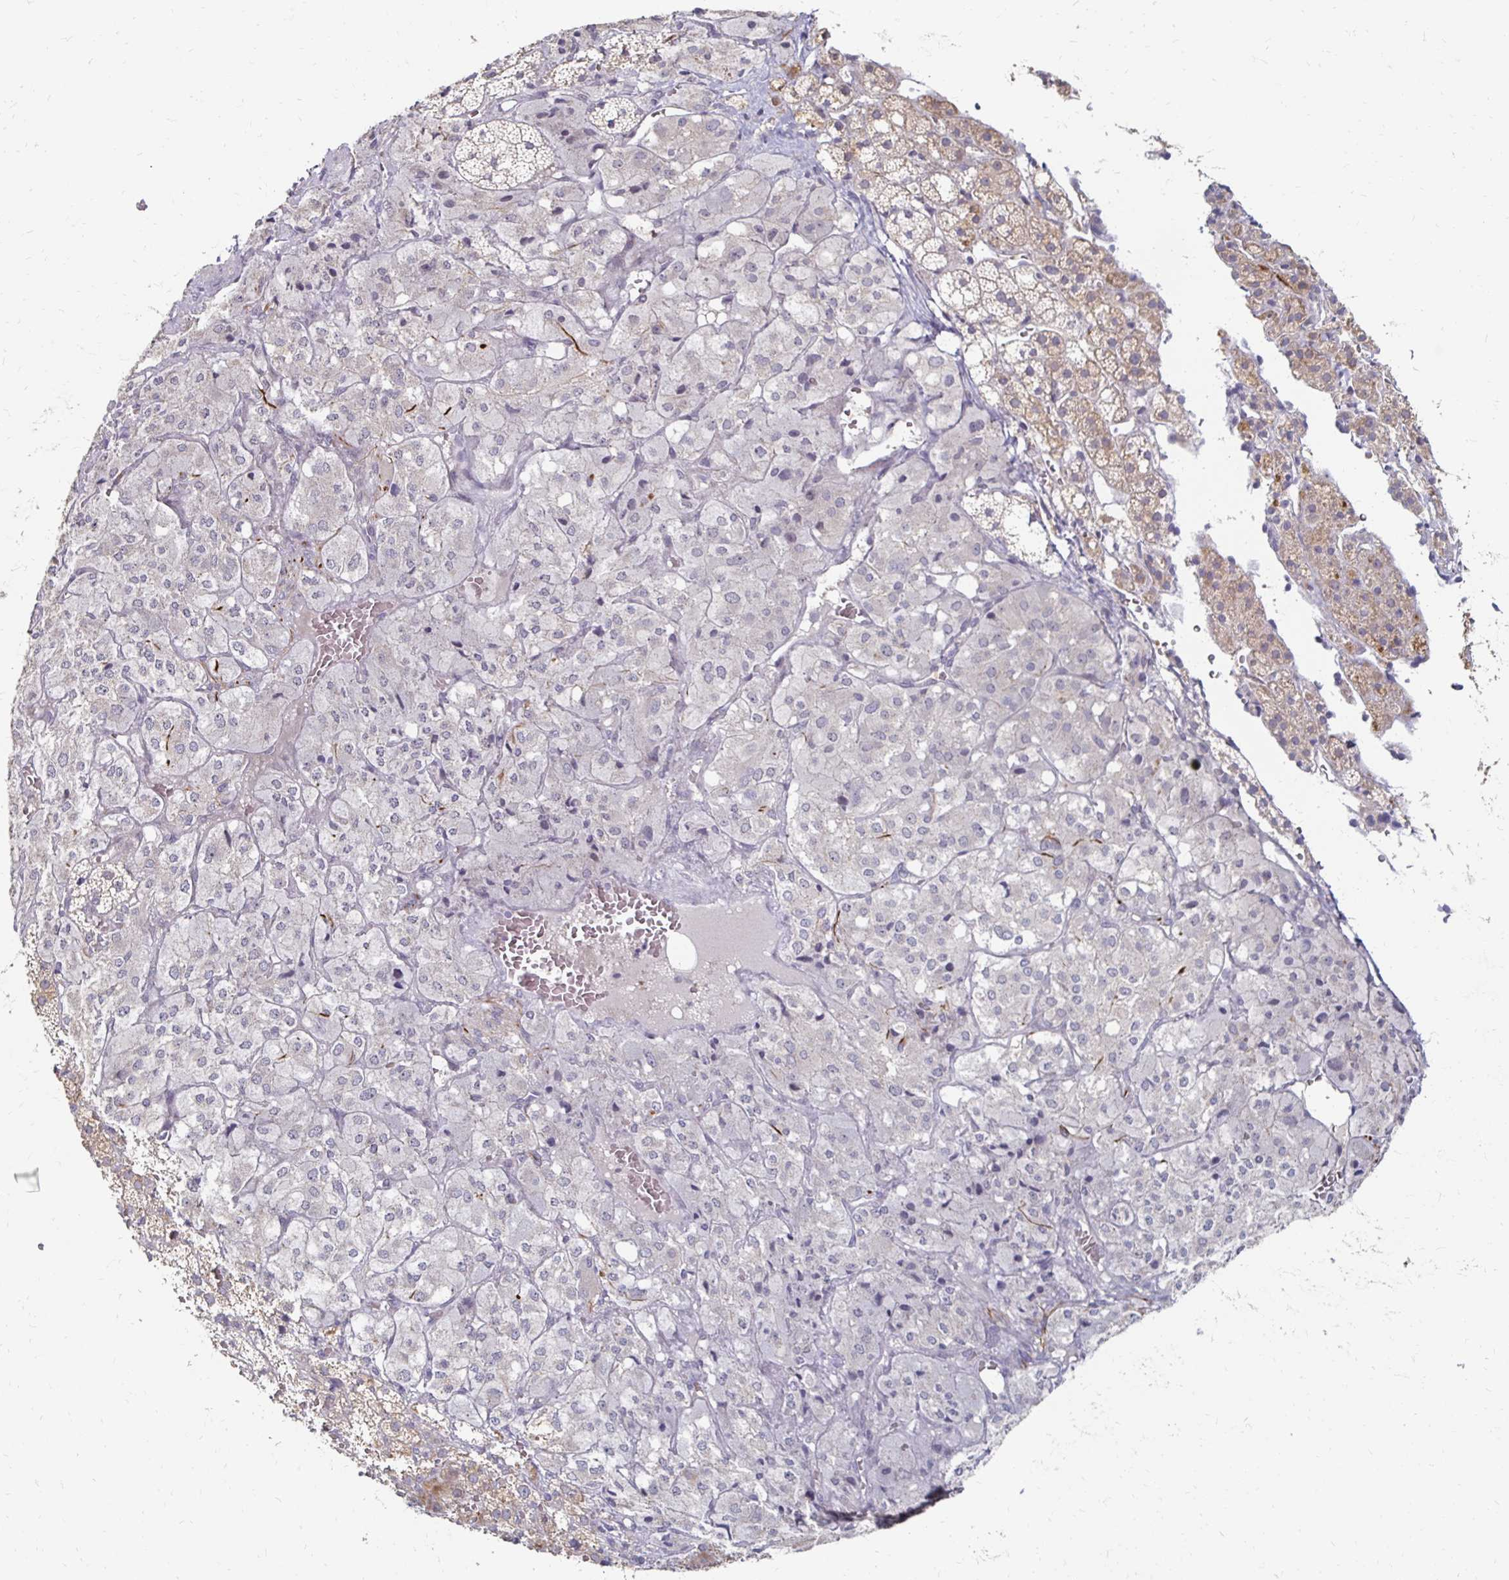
{"staining": {"intensity": "weak", "quantity": "25%-75%", "location": "cytoplasmic/membranous"}, "tissue": "adrenal gland", "cell_type": "Glandular cells", "image_type": "normal", "snomed": [{"axis": "morphology", "description": "Normal tissue, NOS"}, {"axis": "topography", "description": "Adrenal gland"}], "caption": "Weak cytoplasmic/membranous expression for a protein is seen in about 25%-75% of glandular cells of normal adrenal gland using IHC.", "gene": "ZNF727", "patient": {"sex": "male", "age": 53}}